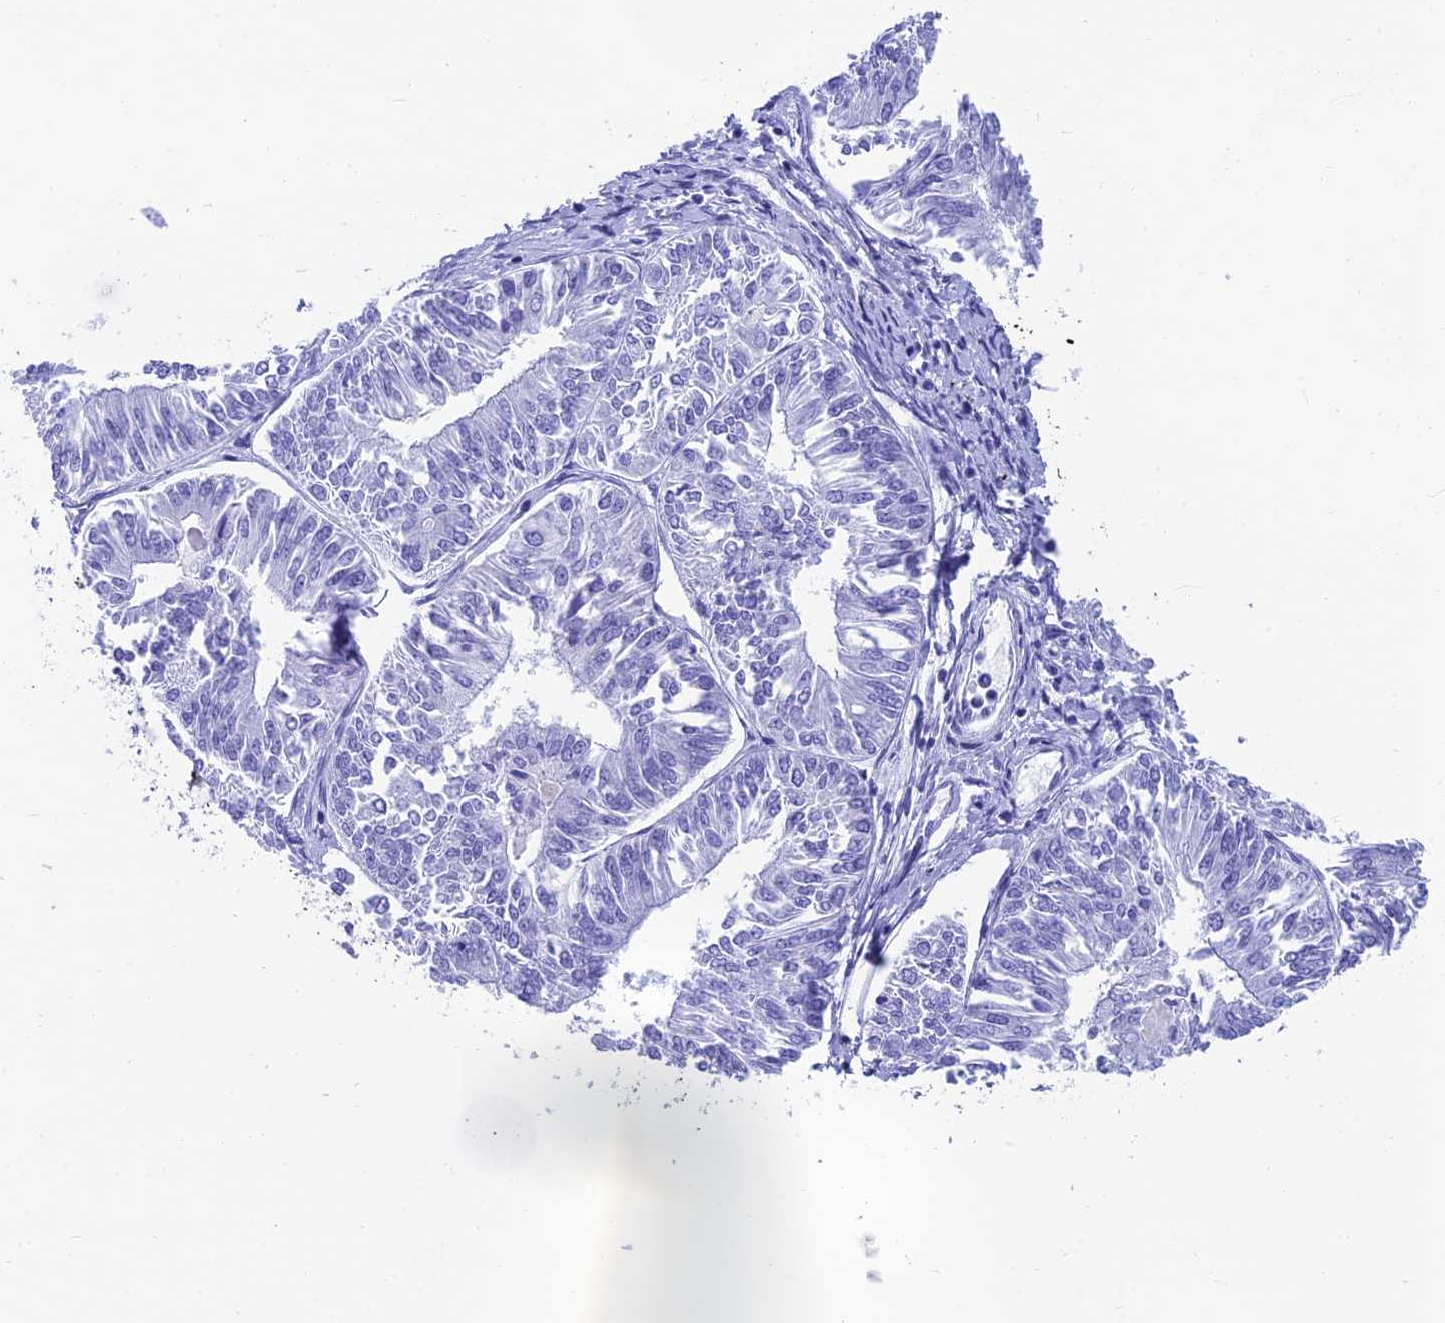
{"staining": {"intensity": "negative", "quantity": "none", "location": "none"}, "tissue": "endometrial cancer", "cell_type": "Tumor cells", "image_type": "cancer", "snomed": [{"axis": "morphology", "description": "Adenocarcinoma, NOS"}, {"axis": "topography", "description": "Endometrium"}], "caption": "Human adenocarcinoma (endometrial) stained for a protein using immunohistochemistry reveals no expression in tumor cells.", "gene": "REEP4", "patient": {"sex": "female", "age": 58}}